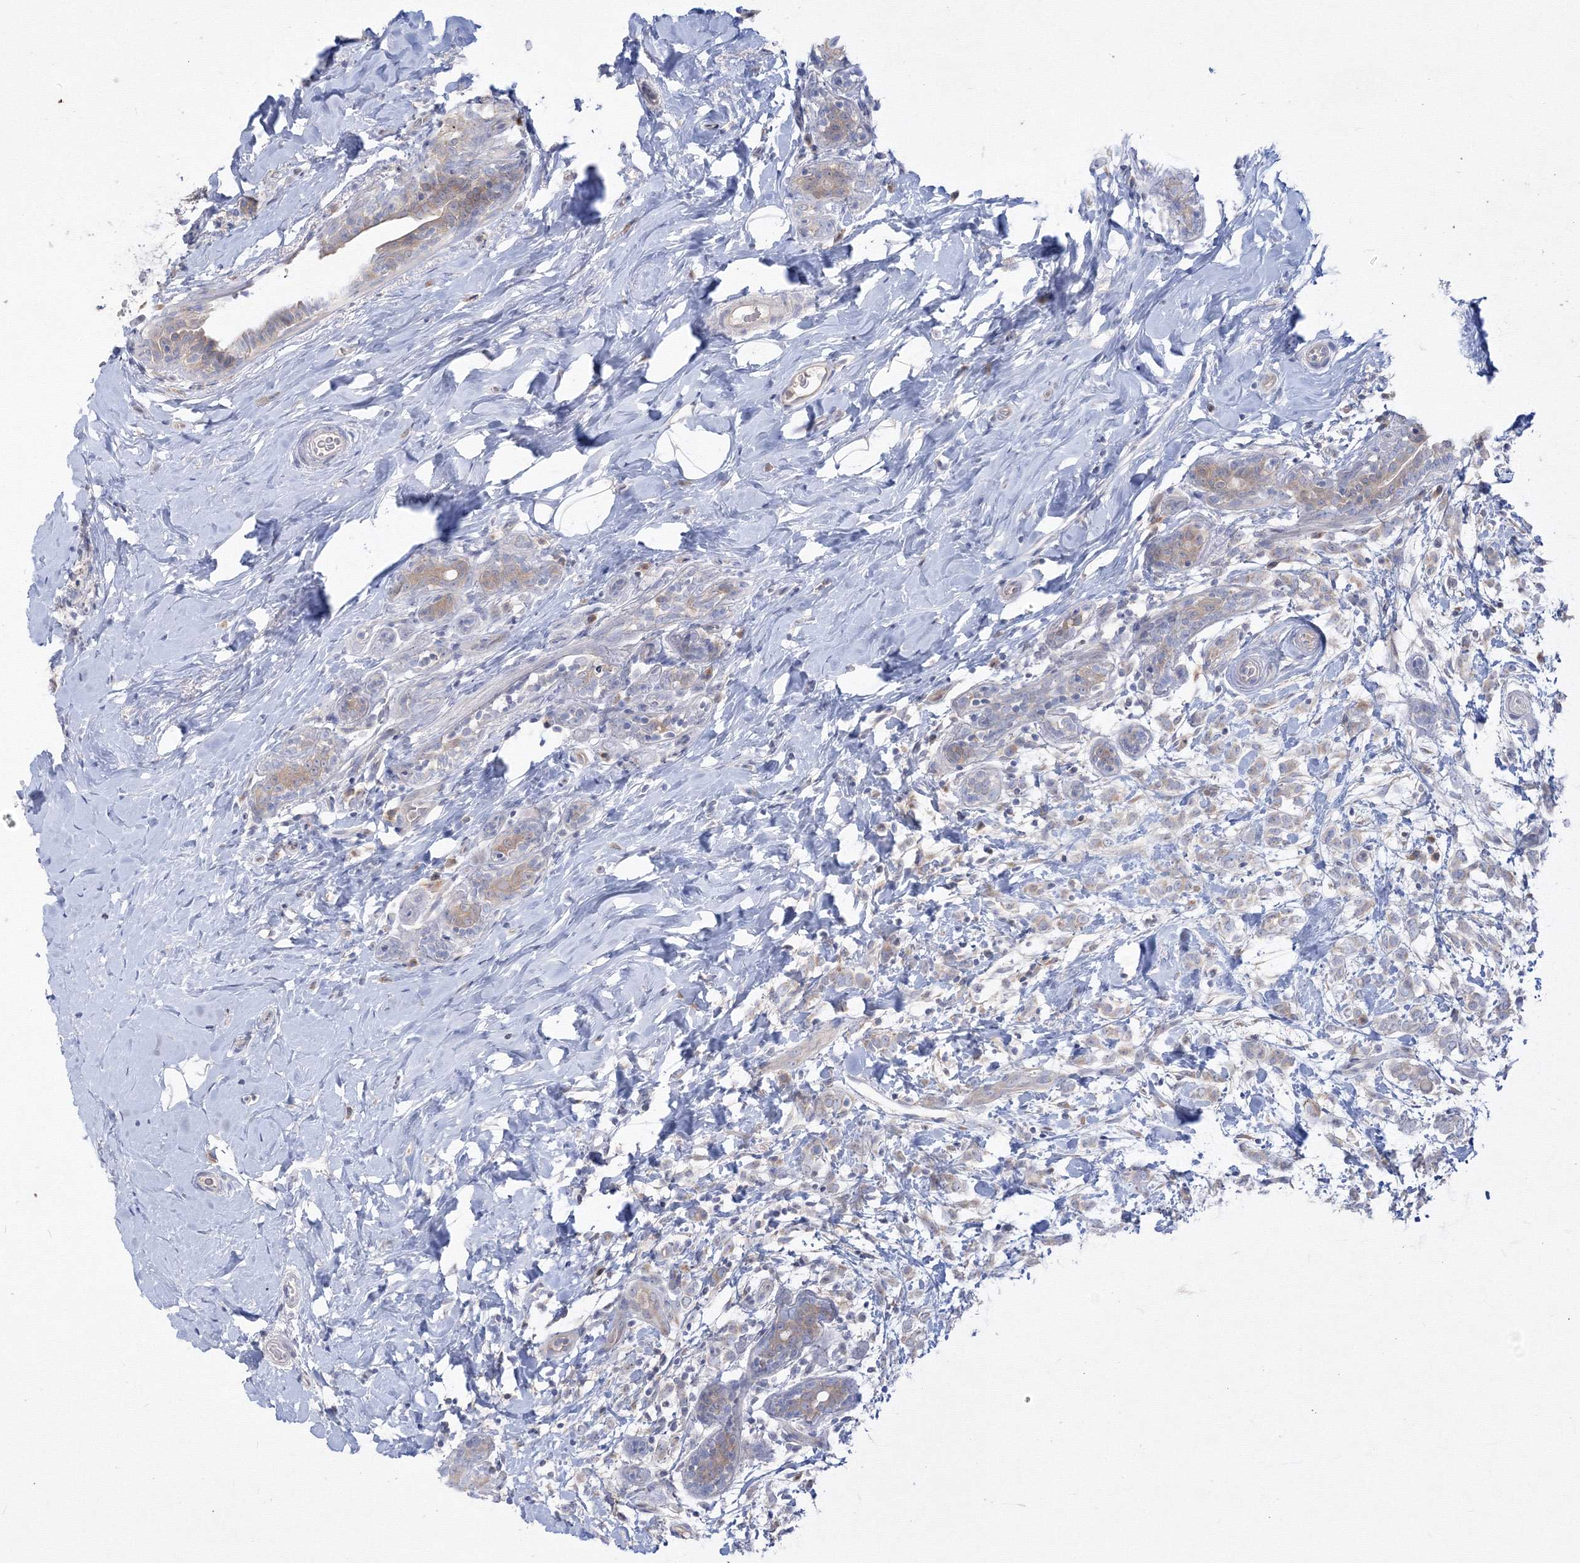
{"staining": {"intensity": "negative", "quantity": "none", "location": "none"}, "tissue": "breast cancer", "cell_type": "Tumor cells", "image_type": "cancer", "snomed": [{"axis": "morphology", "description": "Normal tissue, NOS"}, {"axis": "morphology", "description": "Lobular carcinoma"}, {"axis": "topography", "description": "Breast"}], "caption": "Immunohistochemistry (IHC) histopathology image of neoplastic tissue: human breast cancer (lobular carcinoma) stained with DAB exhibits no significant protein expression in tumor cells.", "gene": "FBXL8", "patient": {"sex": "female", "age": 47}}